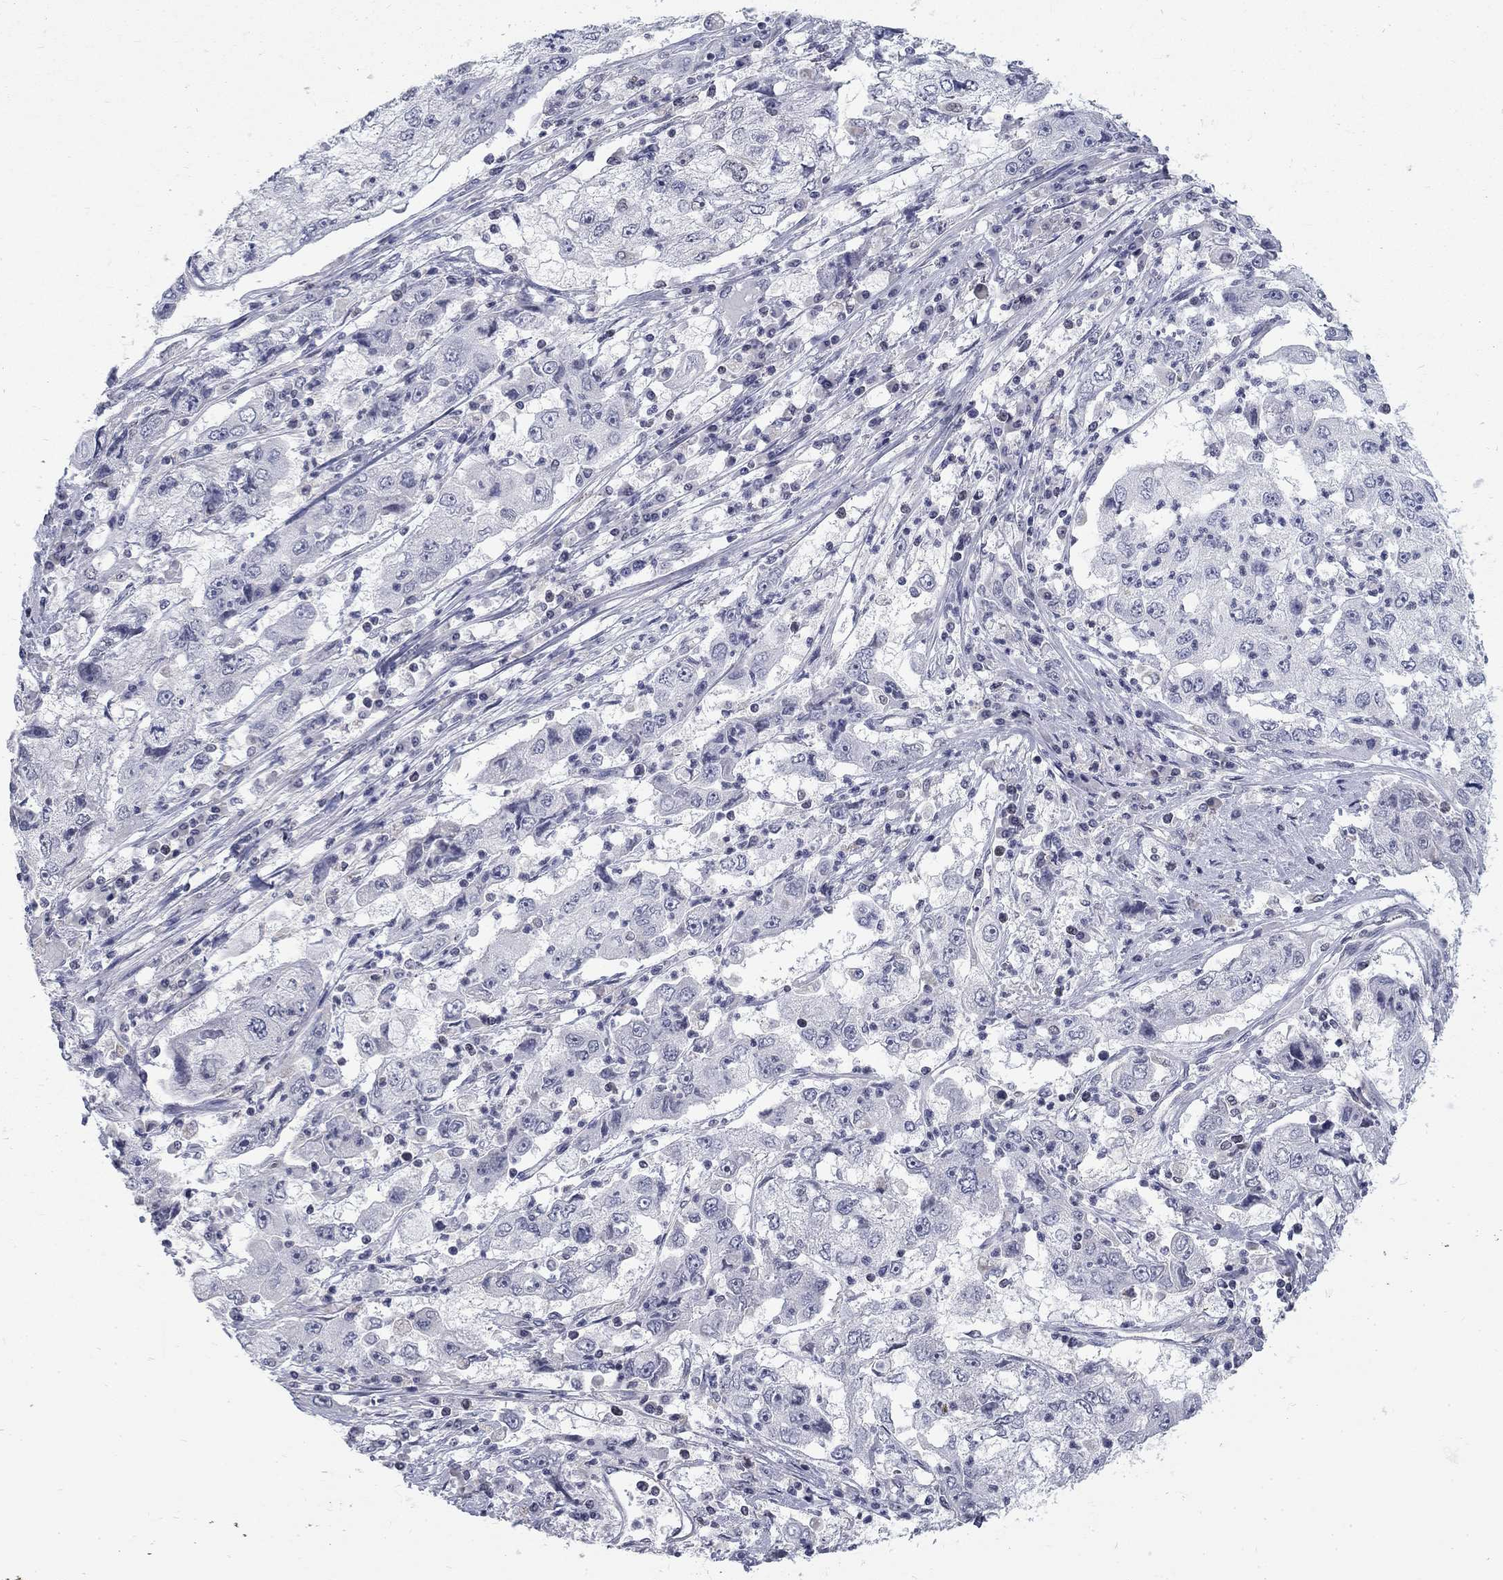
{"staining": {"intensity": "negative", "quantity": "none", "location": "none"}, "tissue": "cervical cancer", "cell_type": "Tumor cells", "image_type": "cancer", "snomed": [{"axis": "morphology", "description": "Squamous cell carcinoma, NOS"}, {"axis": "topography", "description": "Cervix"}], "caption": "Tumor cells show no significant protein positivity in cervical cancer.", "gene": "GCFC2", "patient": {"sex": "female", "age": 36}}